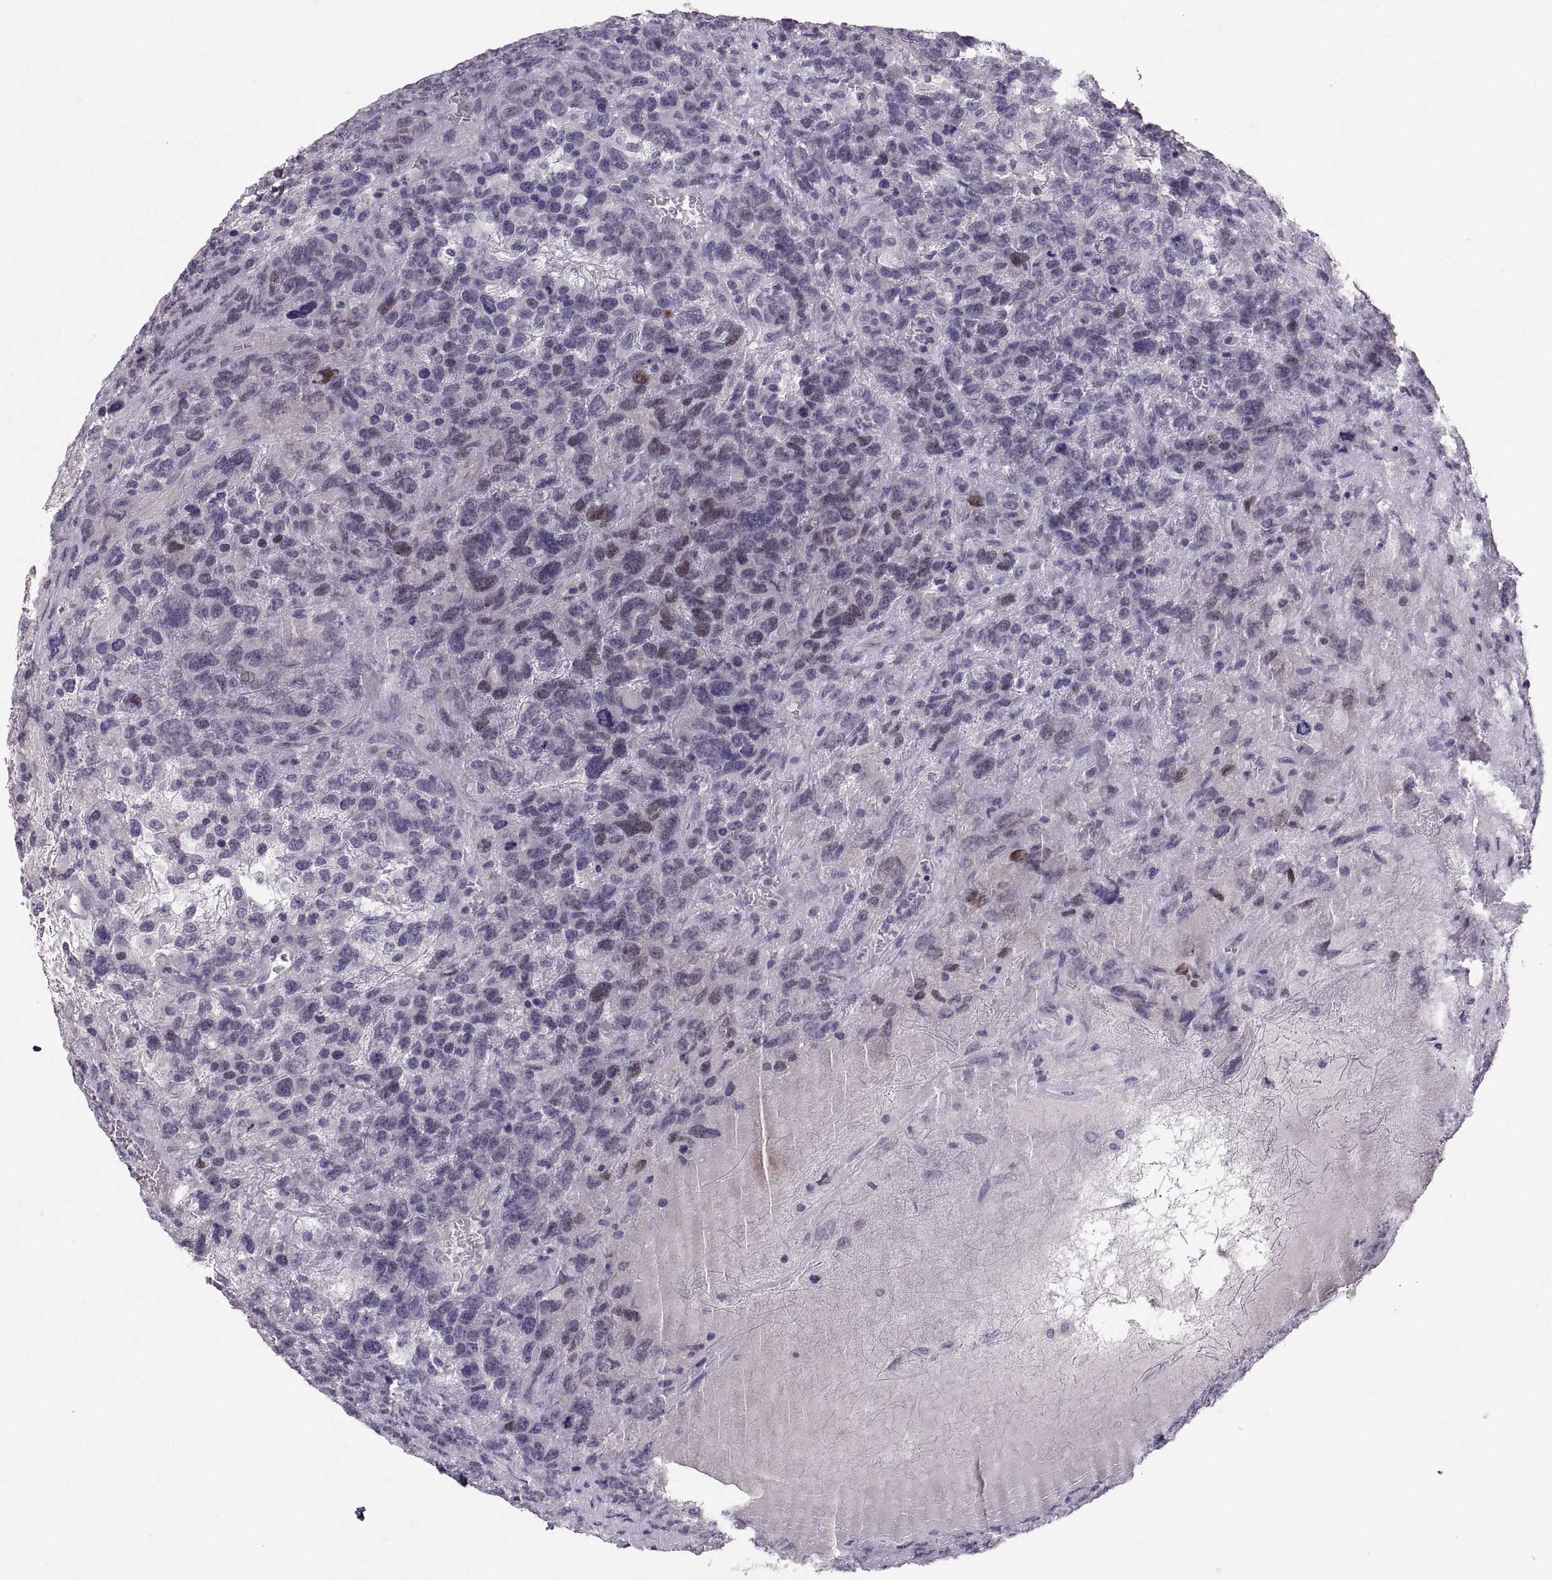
{"staining": {"intensity": "negative", "quantity": "none", "location": "none"}, "tissue": "testis cancer", "cell_type": "Tumor cells", "image_type": "cancer", "snomed": [{"axis": "morphology", "description": "Seminoma, NOS"}, {"axis": "topography", "description": "Testis"}], "caption": "Immunohistochemistry (IHC) photomicrograph of neoplastic tissue: testis cancer stained with DAB (3,3'-diaminobenzidine) exhibits no significant protein positivity in tumor cells.", "gene": "PTN", "patient": {"sex": "male", "age": 52}}